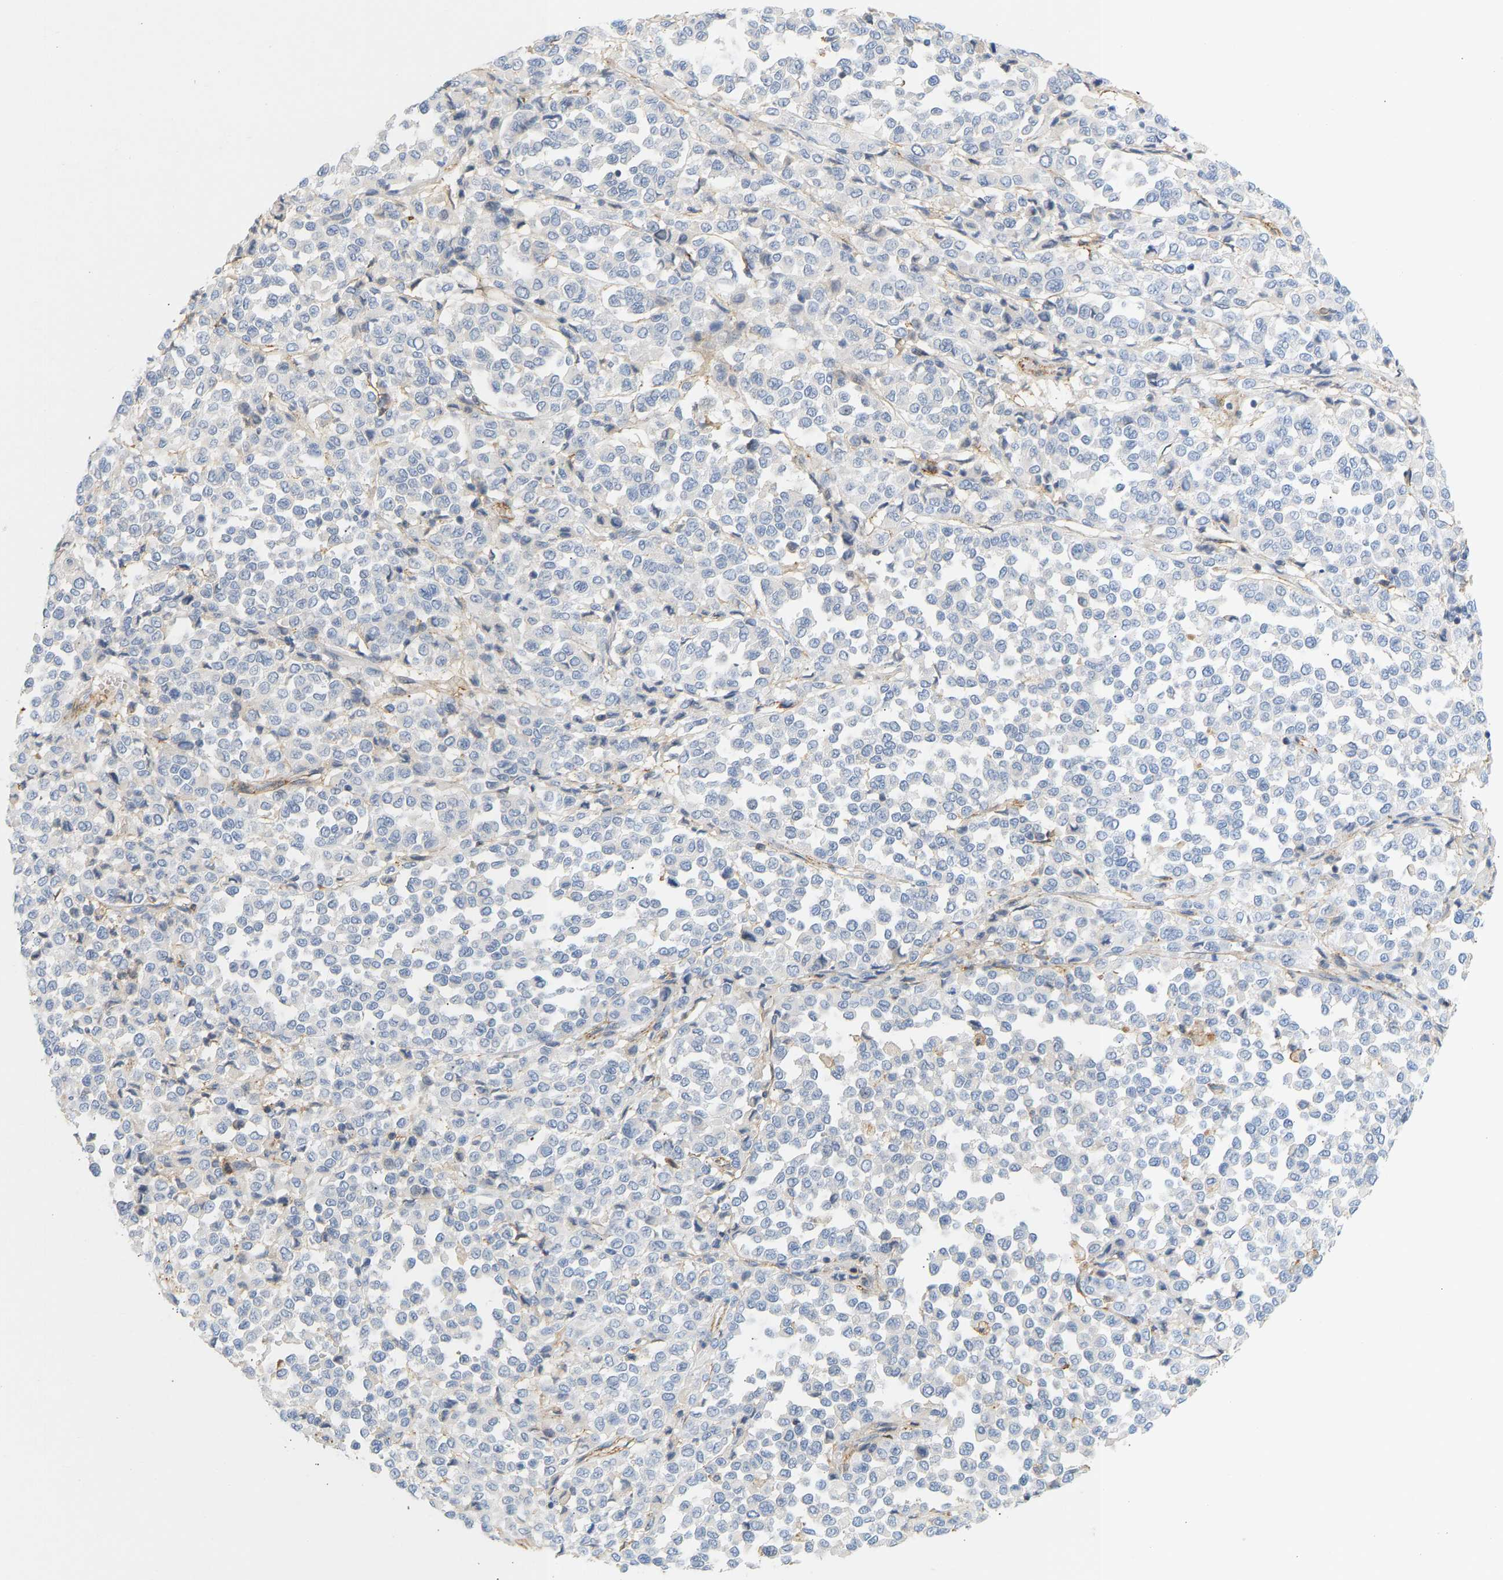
{"staining": {"intensity": "negative", "quantity": "none", "location": "none"}, "tissue": "melanoma", "cell_type": "Tumor cells", "image_type": "cancer", "snomed": [{"axis": "morphology", "description": "Malignant melanoma, Metastatic site"}, {"axis": "topography", "description": "Pancreas"}], "caption": "Immunohistochemistry photomicrograph of malignant melanoma (metastatic site) stained for a protein (brown), which shows no expression in tumor cells.", "gene": "BVES", "patient": {"sex": "female", "age": 30}}